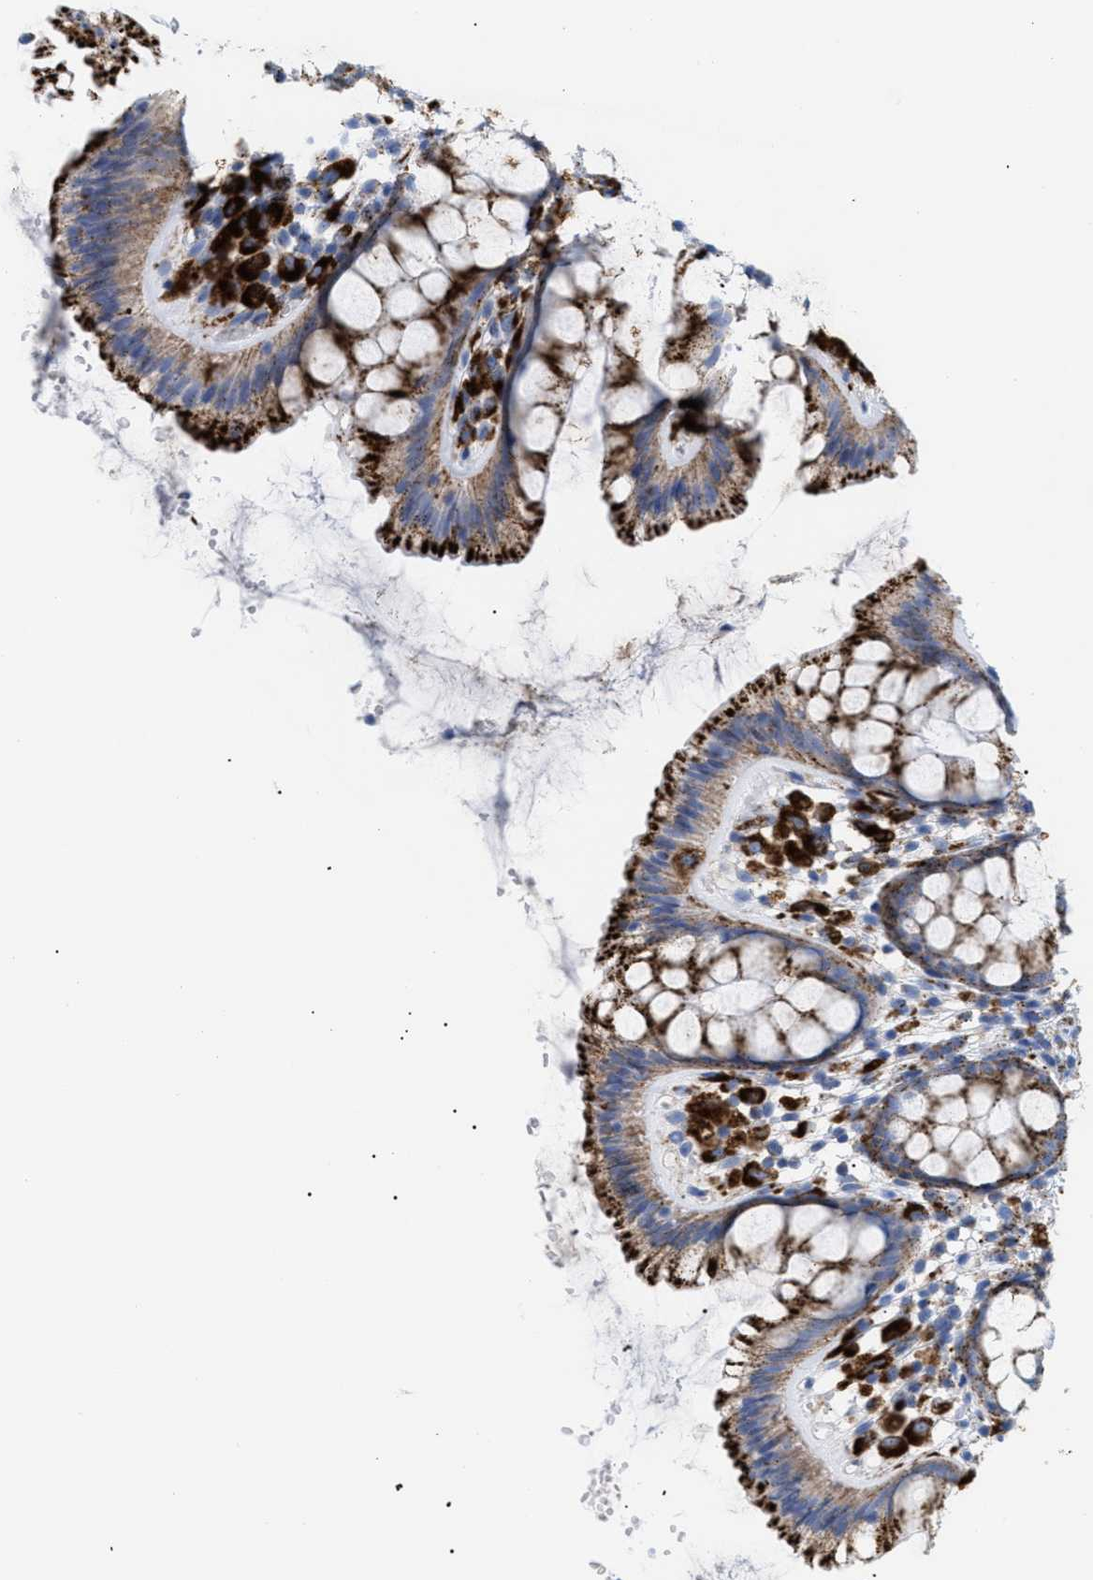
{"staining": {"intensity": "negative", "quantity": "none", "location": "none"}, "tissue": "colon", "cell_type": "Endothelial cells", "image_type": "normal", "snomed": [{"axis": "morphology", "description": "Normal tissue, NOS"}, {"axis": "topography", "description": "Colon"}], "caption": "Immunohistochemistry of normal human colon reveals no expression in endothelial cells. (DAB immunohistochemistry with hematoxylin counter stain).", "gene": "DRAM2", "patient": {"sex": "female", "age": 56}}